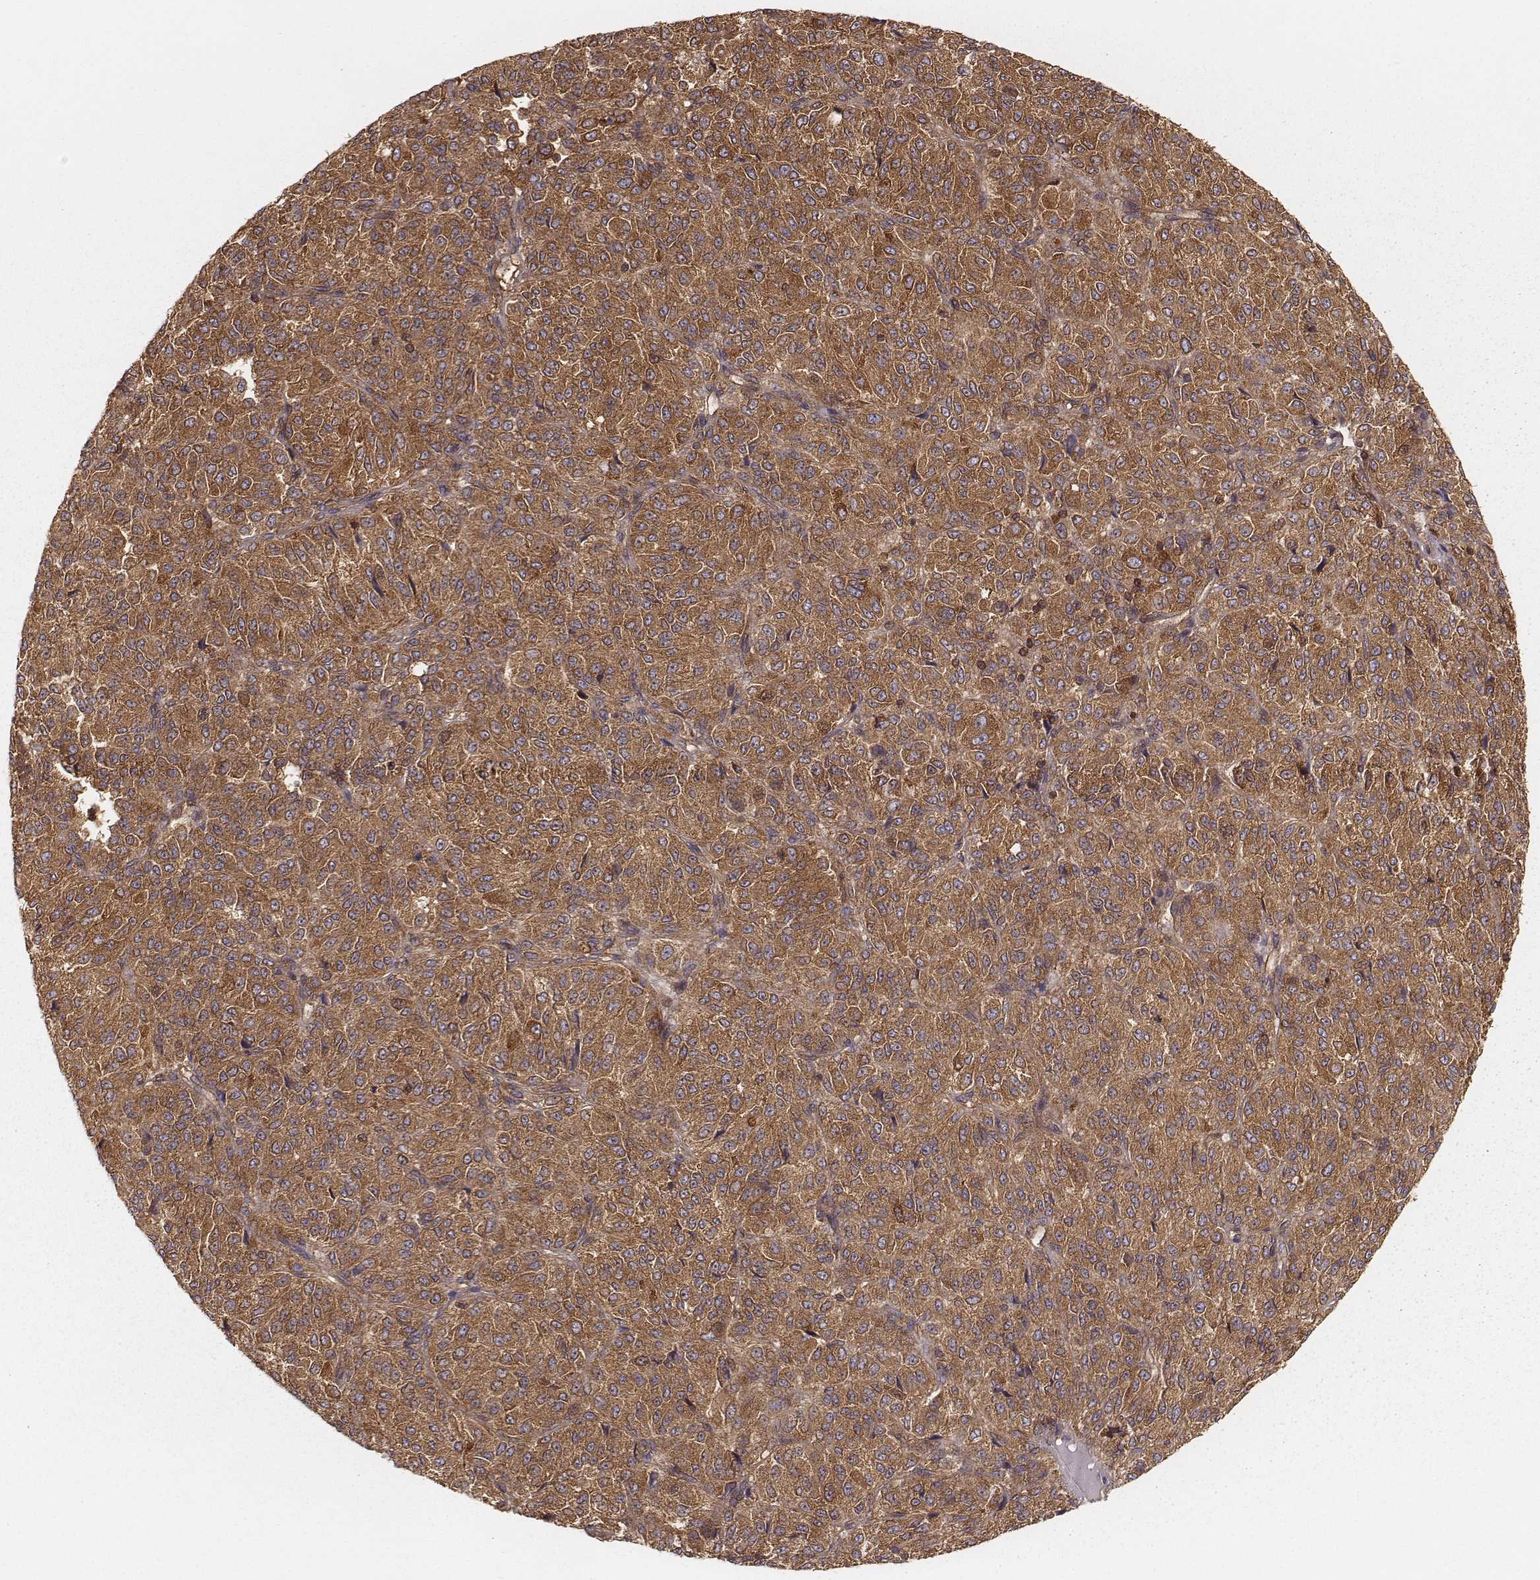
{"staining": {"intensity": "moderate", "quantity": ">75%", "location": "cytoplasmic/membranous"}, "tissue": "melanoma", "cell_type": "Tumor cells", "image_type": "cancer", "snomed": [{"axis": "morphology", "description": "Malignant melanoma, Metastatic site"}, {"axis": "topography", "description": "Brain"}], "caption": "A high-resolution photomicrograph shows IHC staining of melanoma, which displays moderate cytoplasmic/membranous staining in approximately >75% of tumor cells. (Stains: DAB in brown, nuclei in blue, Microscopy: brightfield microscopy at high magnification).", "gene": "CARS1", "patient": {"sex": "female", "age": 56}}